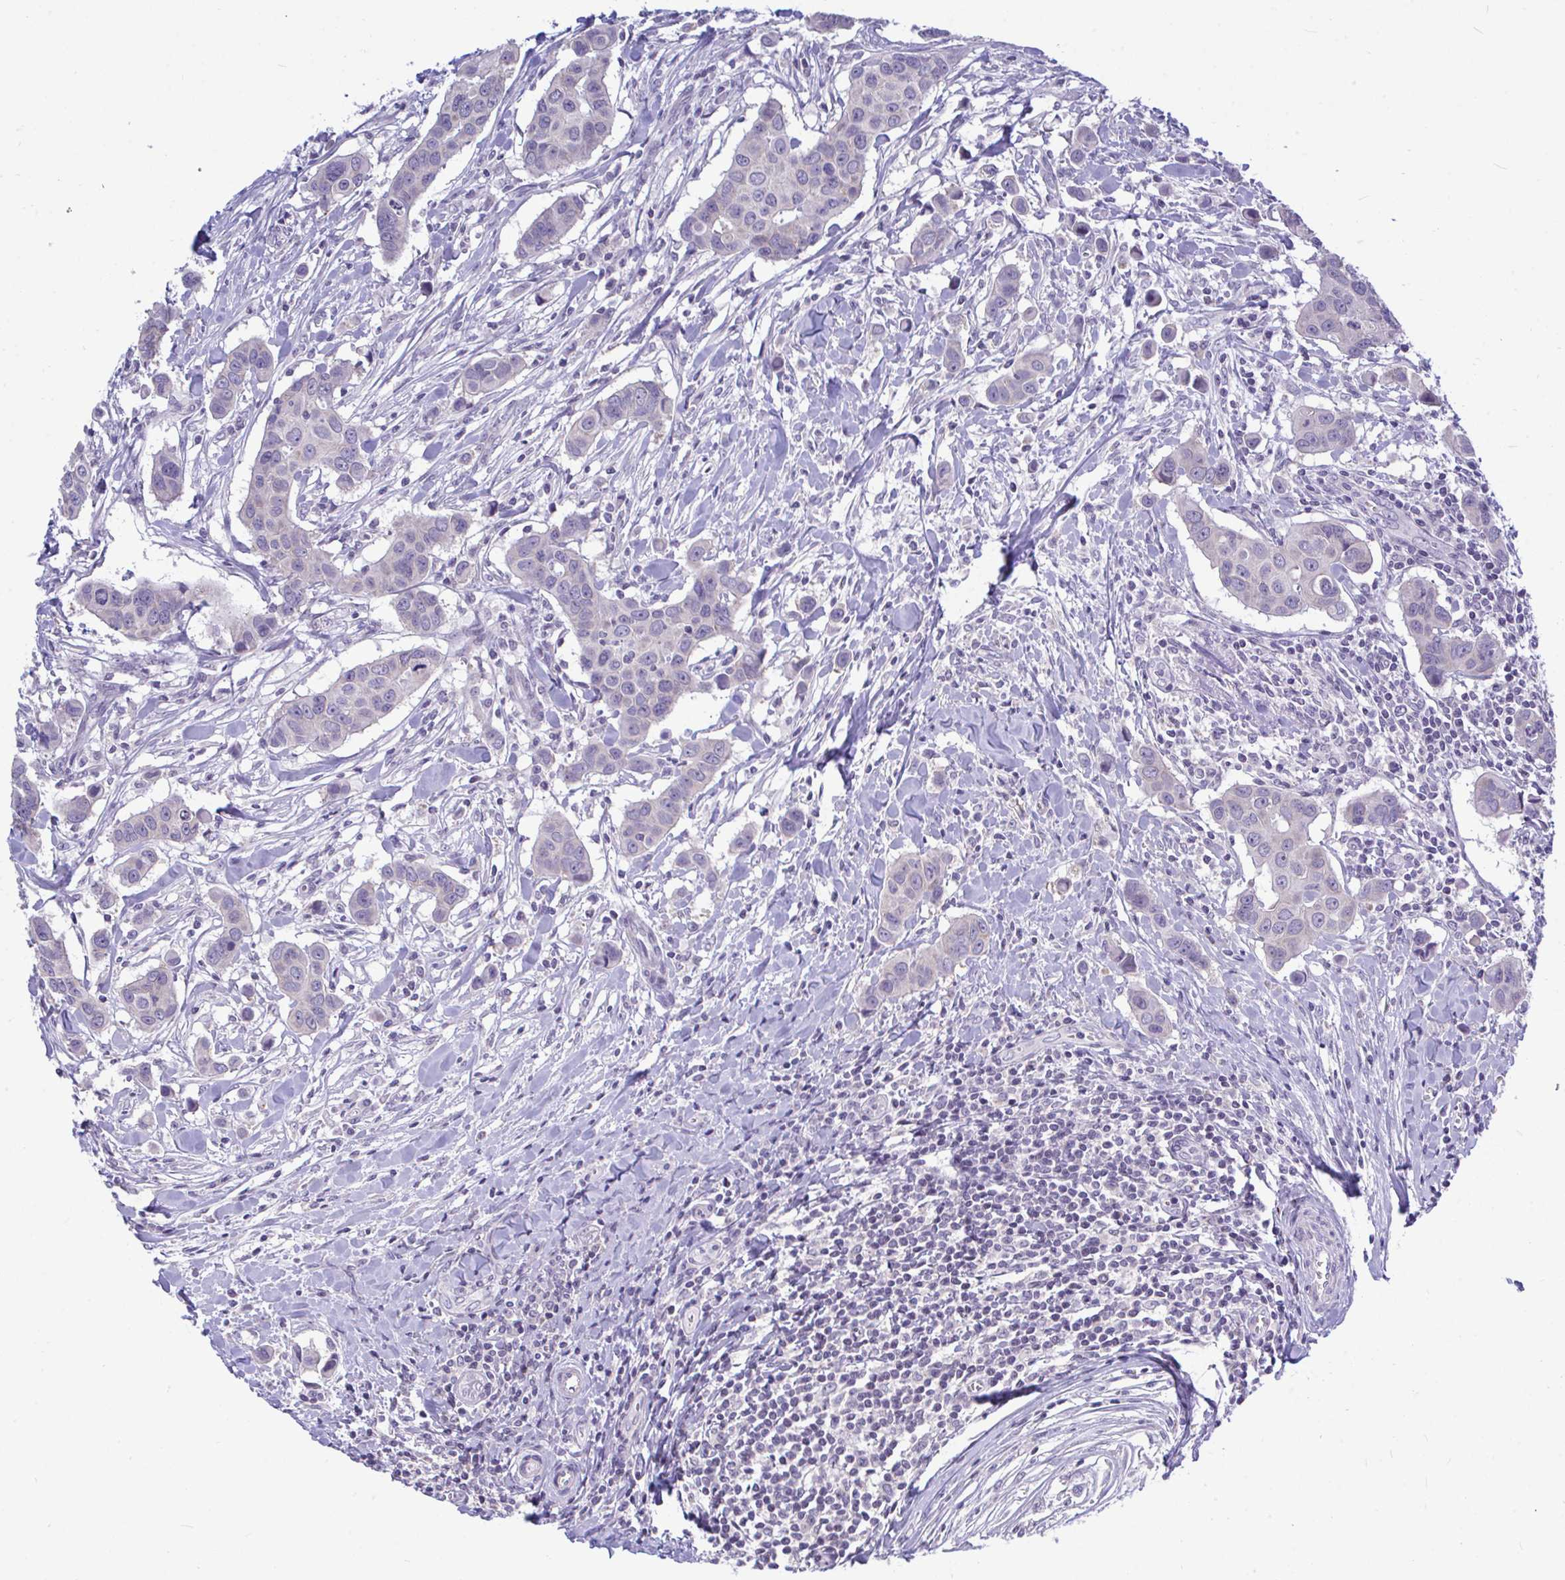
{"staining": {"intensity": "negative", "quantity": "none", "location": "none"}, "tissue": "breast cancer", "cell_type": "Tumor cells", "image_type": "cancer", "snomed": [{"axis": "morphology", "description": "Duct carcinoma"}, {"axis": "topography", "description": "Breast"}], "caption": "Breast cancer (infiltrating ductal carcinoma) stained for a protein using immunohistochemistry (IHC) displays no staining tumor cells.", "gene": "PIGK", "patient": {"sex": "female", "age": 24}}